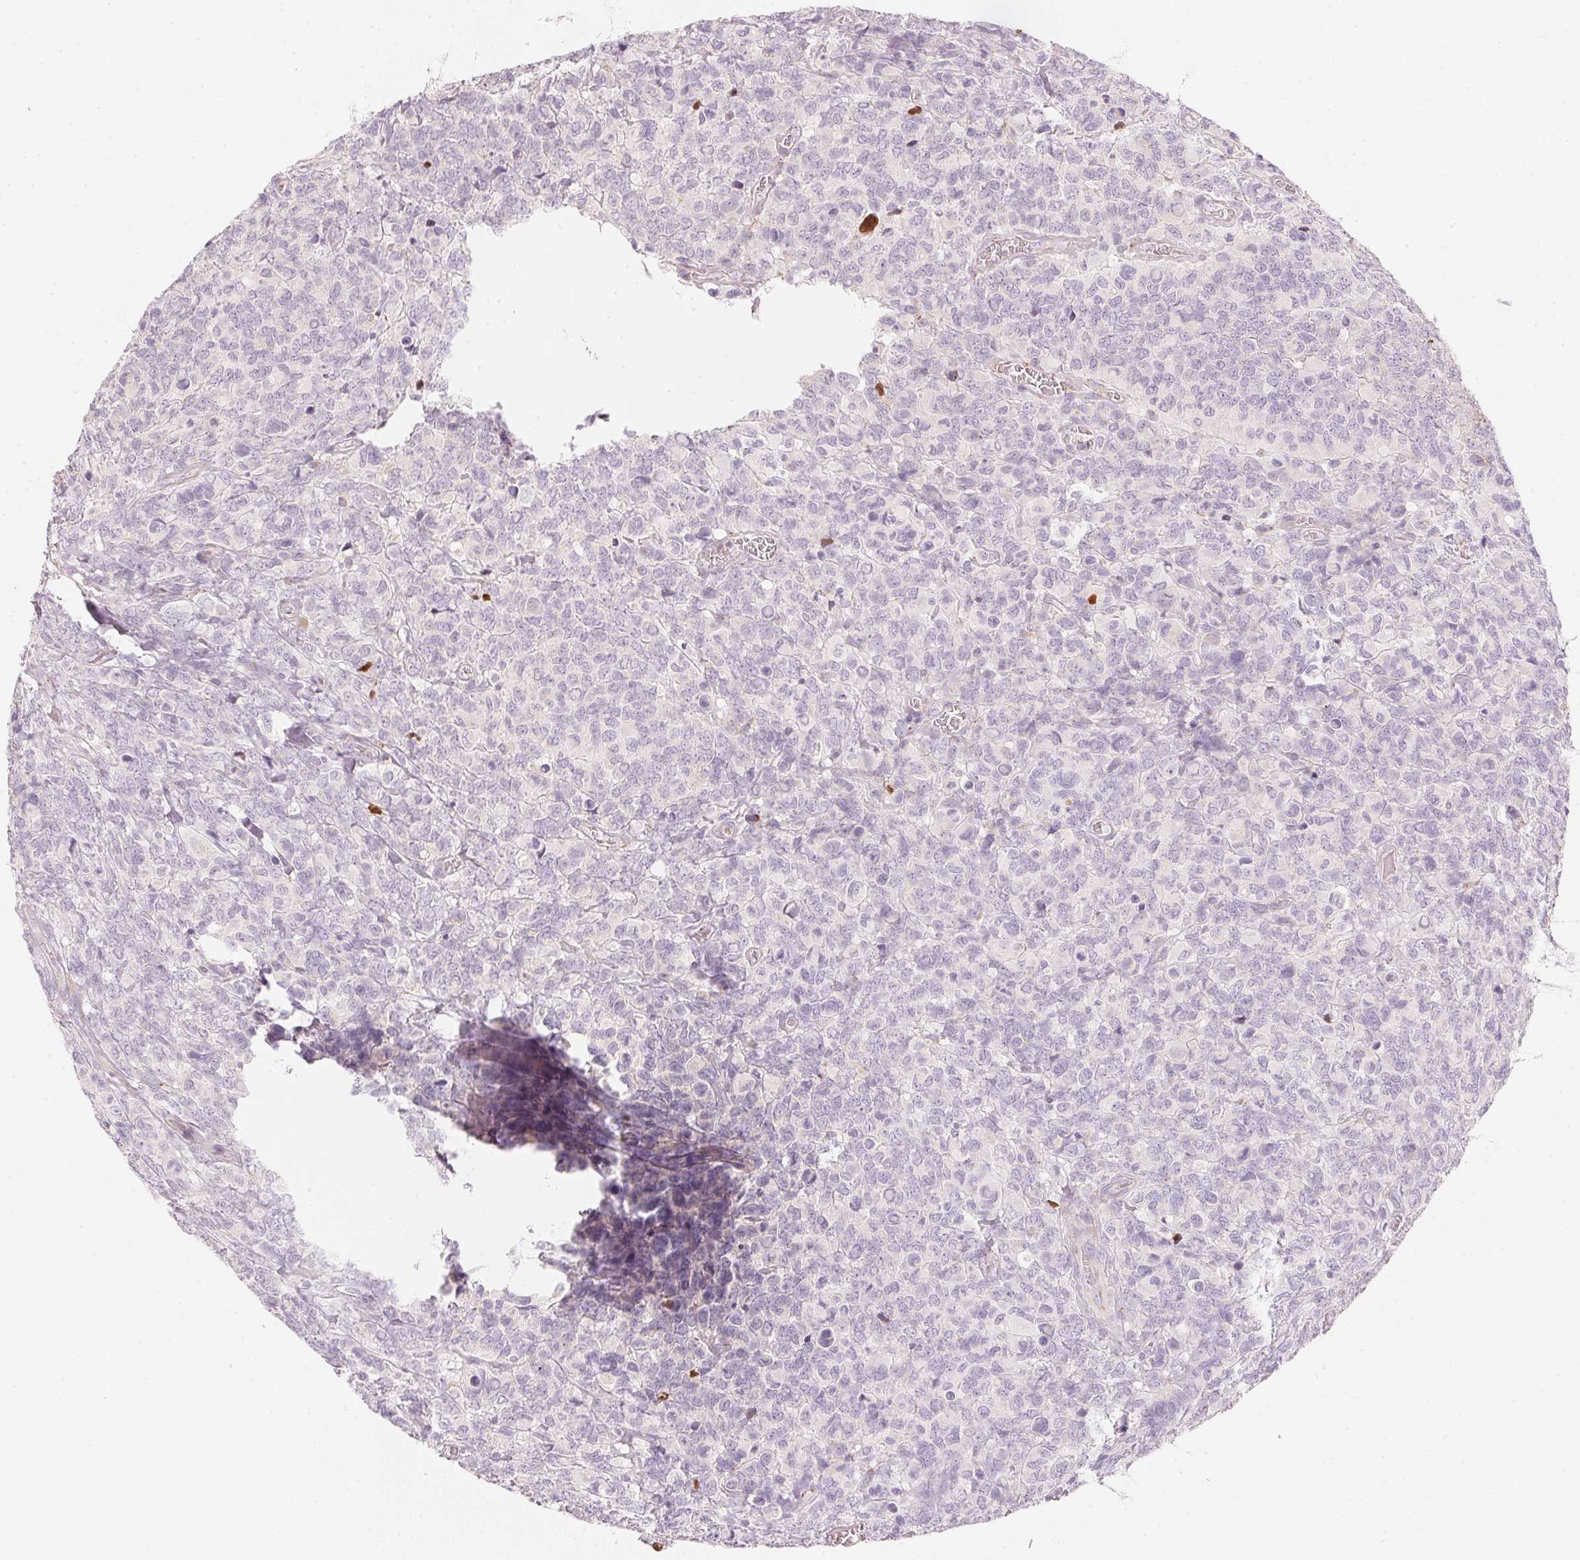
{"staining": {"intensity": "negative", "quantity": "none", "location": "none"}, "tissue": "glioma", "cell_type": "Tumor cells", "image_type": "cancer", "snomed": [{"axis": "morphology", "description": "Glioma, malignant, High grade"}, {"axis": "topography", "description": "Brain"}], "caption": "Malignant glioma (high-grade) stained for a protein using immunohistochemistry (IHC) reveals no positivity tumor cells.", "gene": "RMDN2", "patient": {"sex": "male", "age": 39}}